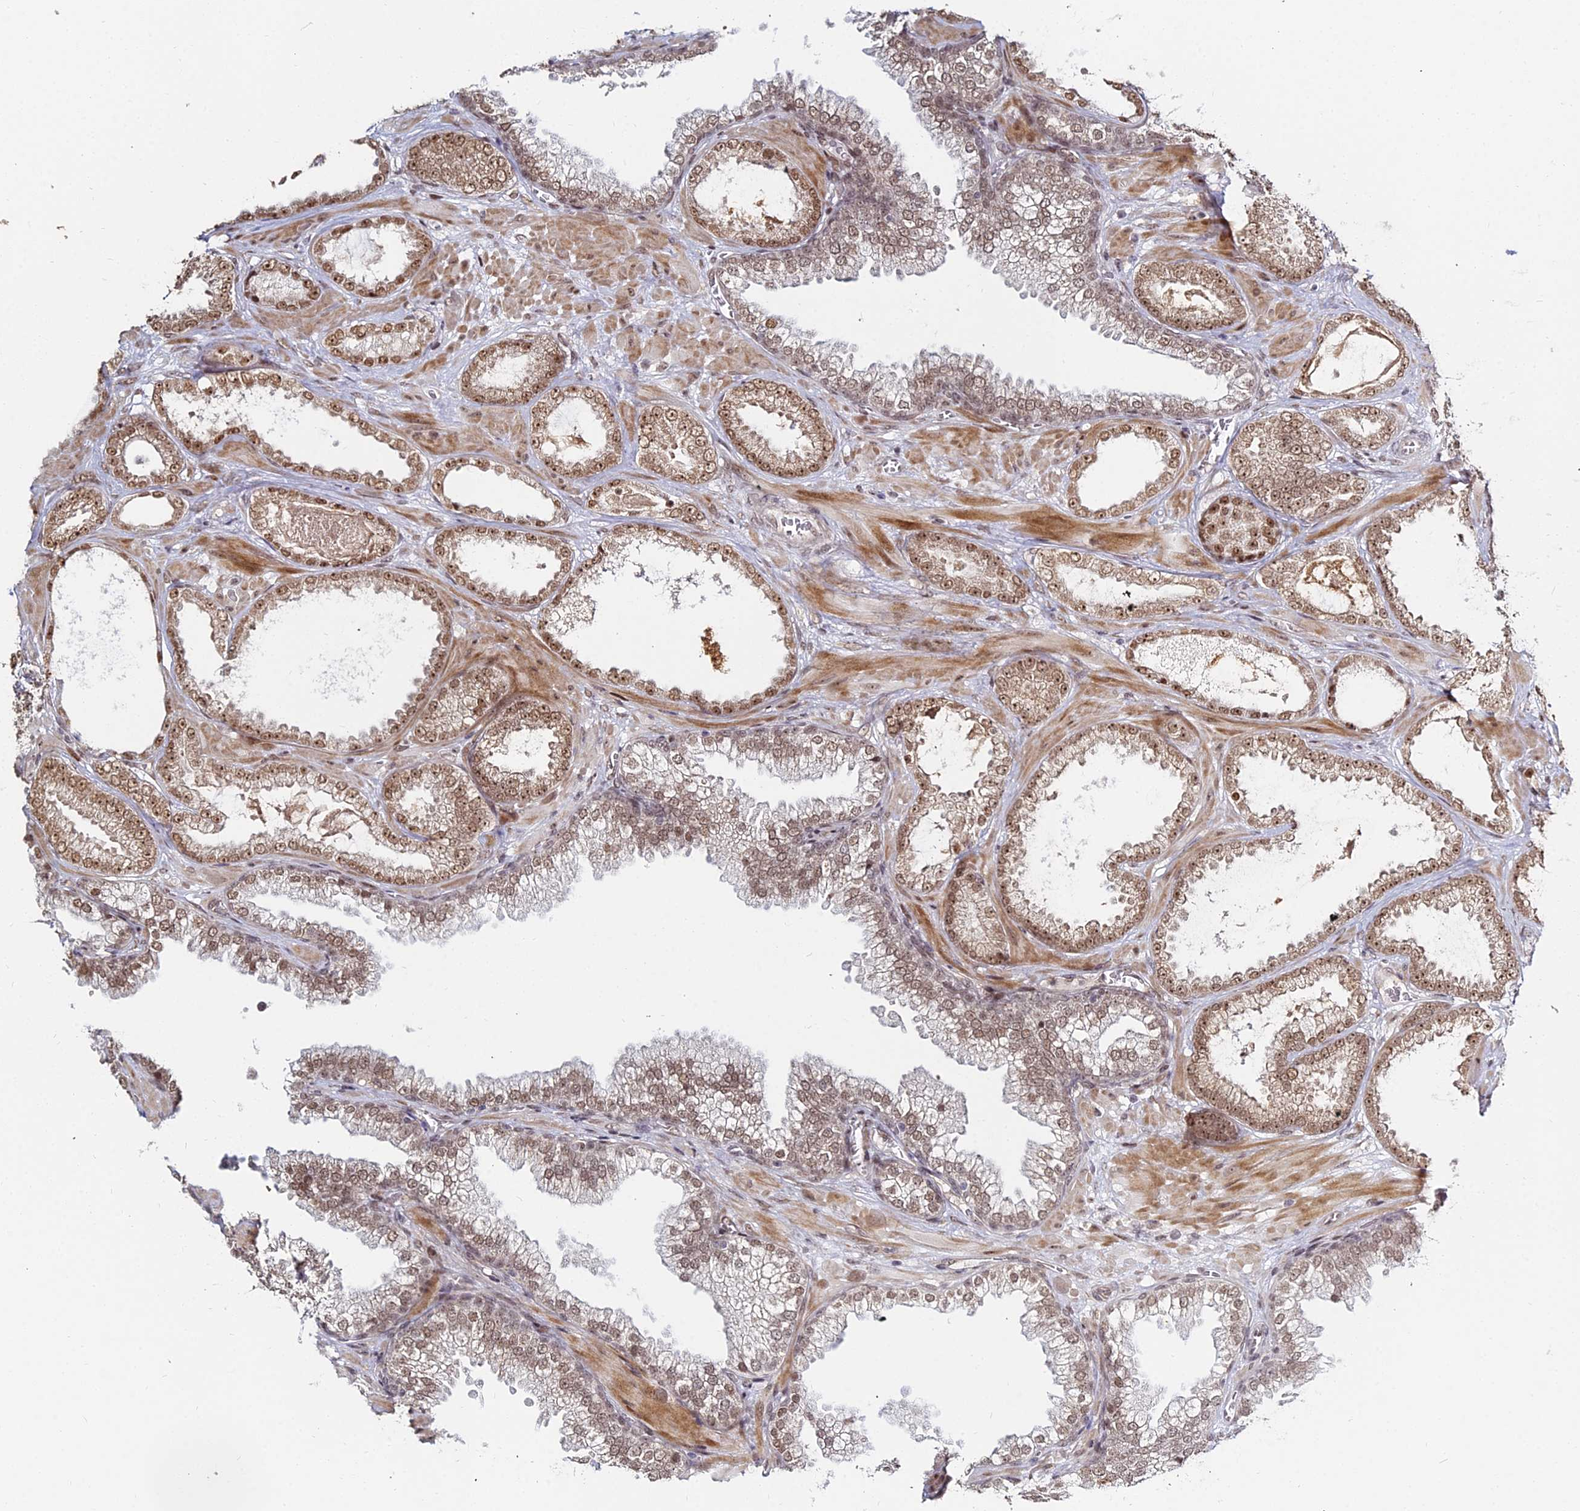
{"staining": {"intensity": "moderate", "quantity": ">75%", "location": "nuclear"}, "tissue": "prostate cancer", "cell_type": "Tumor cells", "image_type": "cancer", "snomed": [{"axis": "morphology", "description": "Adenocarcinoma, Low grade"}, {"axis": "topography", "description": "Prostate"}], "caption": "Immunohistochemistry photomicrograph of adenocarcinoma (low-grade) (prostate) stained for a protein (brown), which displays medium levels of moderate nuclear staining in approximately >75% of tumor cells.", "gene": "ABCA2", "patient": {"sex": "male", "age": 57}}